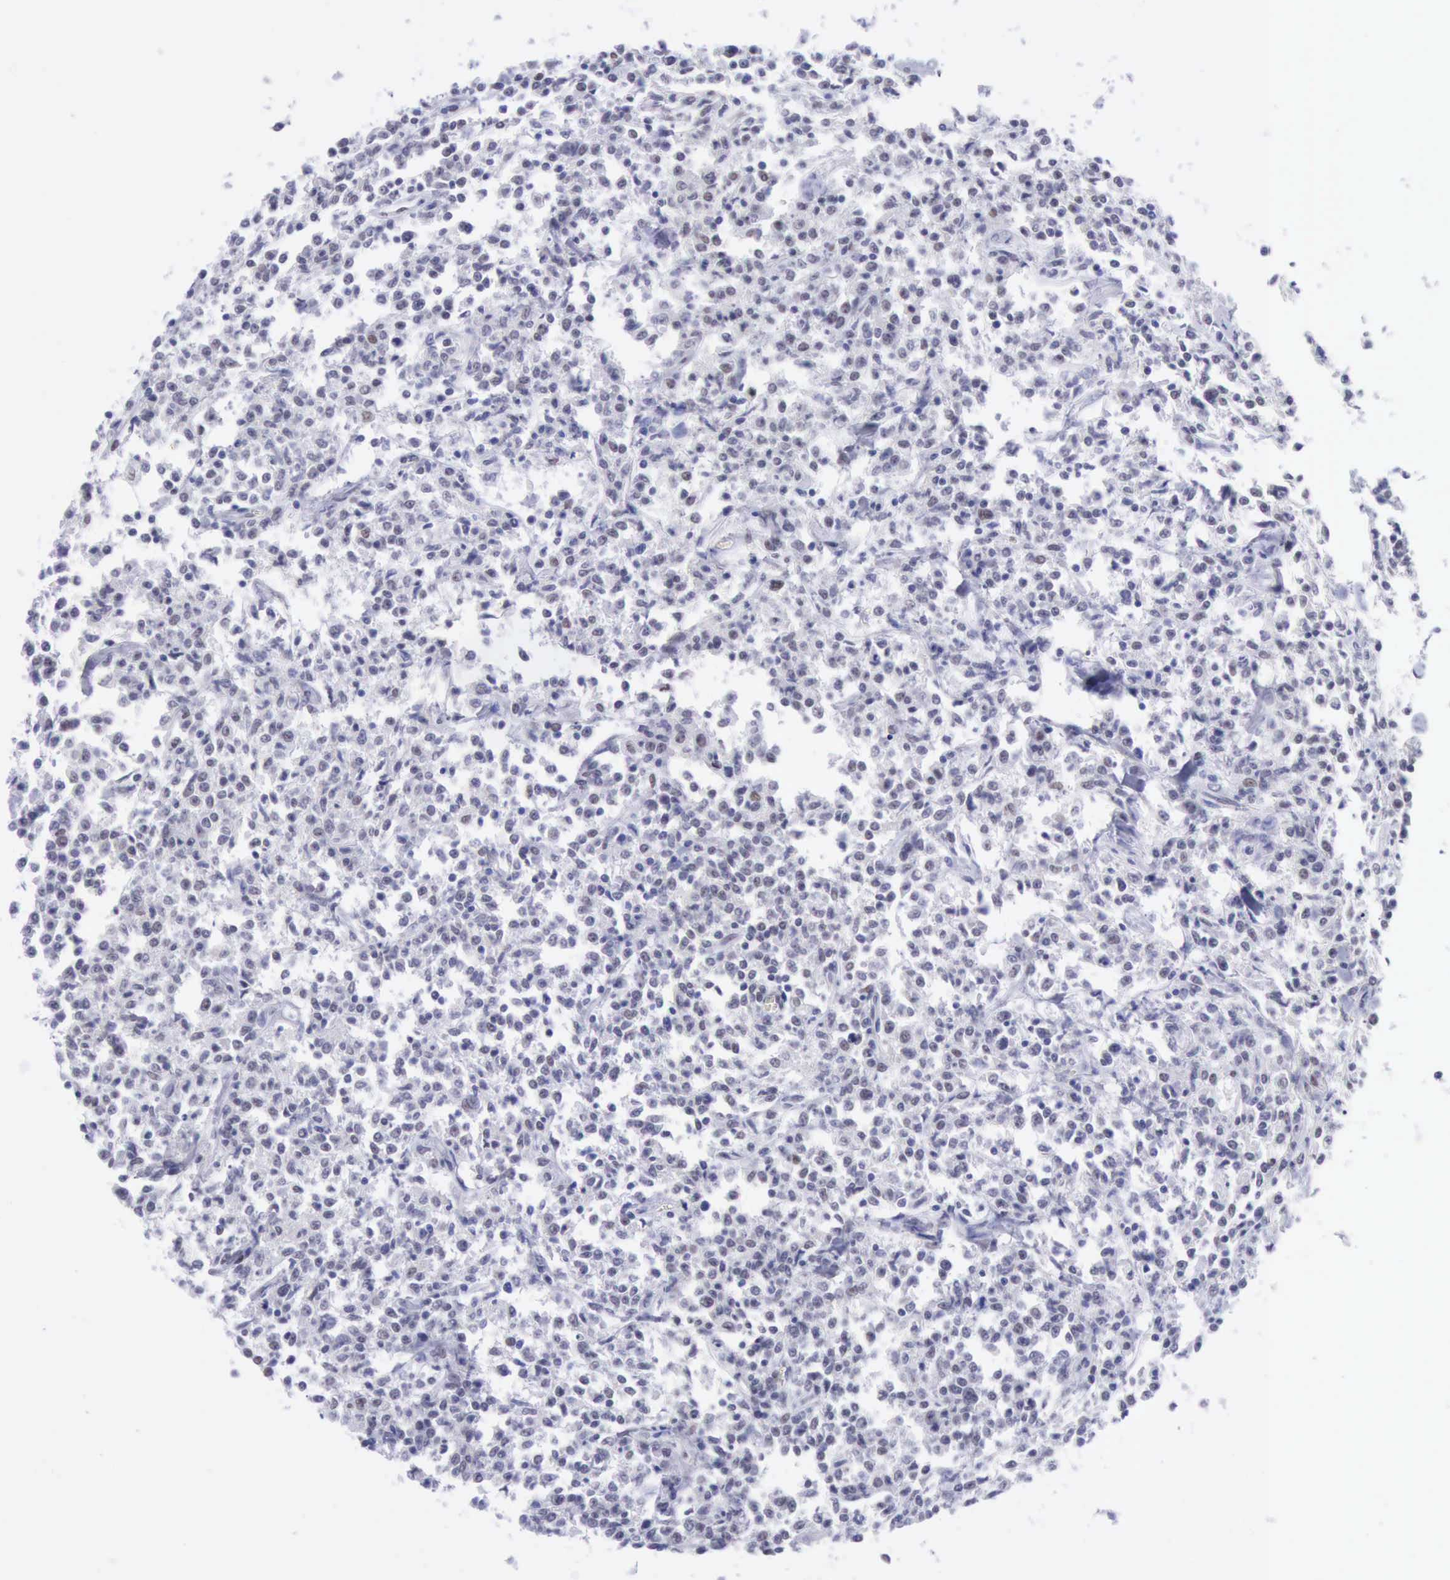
{"staining": {"intensity": "negative", "quantity": "none", "location": "none"}, "tissue": "lymphoma", "cell_type": "Tumor cells", "image_type": "cancer", "snomed": [{"axis": "morphology", "description": "Malignant lymphoma, non-Hodgkin's type, Low grade"}, {"axis": "topography", "description": "Small intestine"}], "caption": "Protein analysis of lymphoma displays no significant expression in tumor cells. Brightfield microscopy of IHC stained with DAB (3,3'-diaminobenzidine) (brown) and hematoxylin (blue), captured at high magnification.", "gene": "ERCC4", "patient": {"sex": "female", "age": 59}}